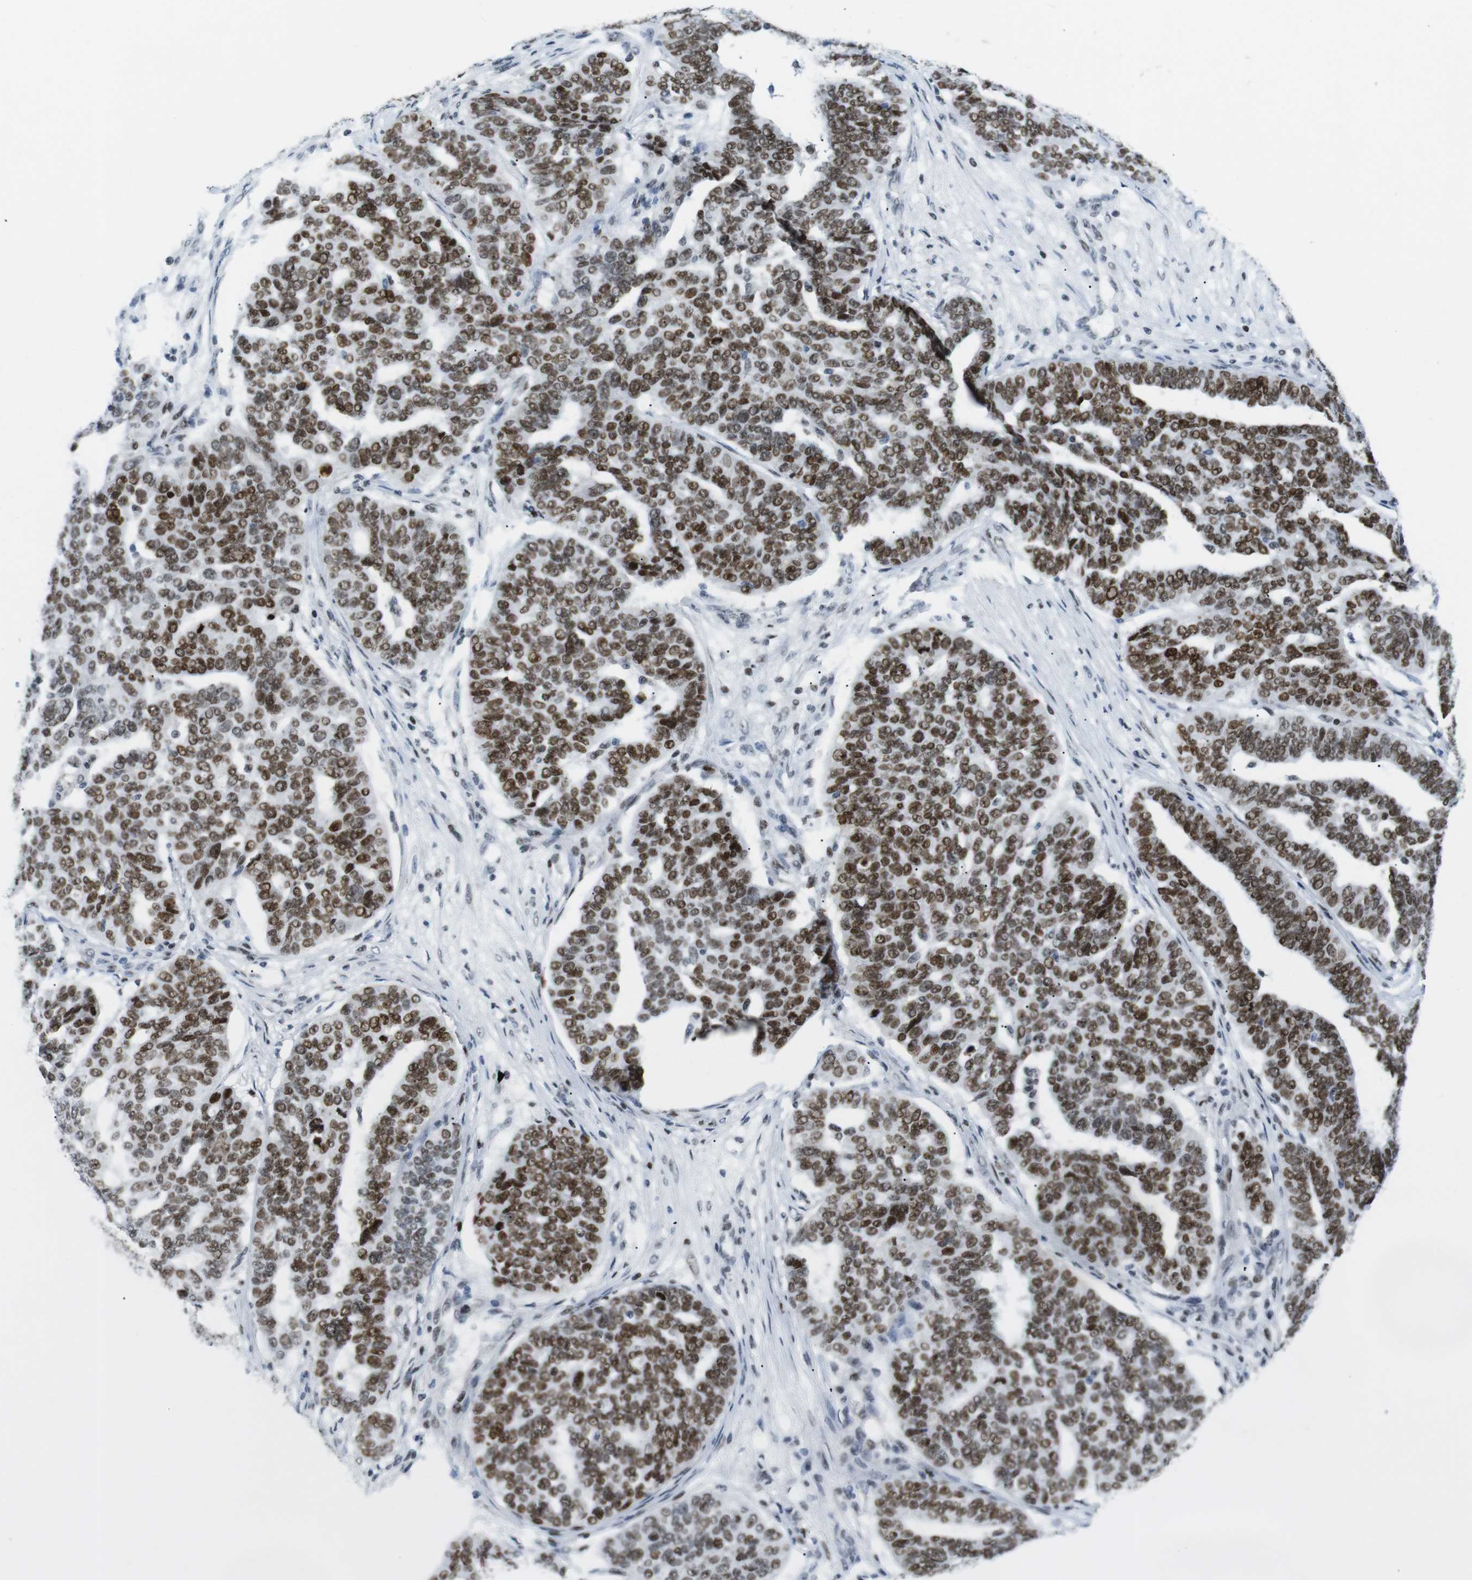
{"staining": {"intensity": "moderate", "quantity": ">75%", "location": "nuclear"}, "tissue": "ovarian cancer", "cell_type": "Tumor cells", "image_type": "cancer", "snomed": [{"axis": "morphology", "description": "Cystadenocarcinoma, serous, NOS"}, {"axis": "topography", "description": "Ovary"}], "caption": "This image exhibits ovarian cancer stained with immunohistochemistry (IHC) to label a protein in brown. The nuclear of tumor cells show moderate positivity for the protein. Nuclei are counter-stained blue.", "gene": "RIOX2", "patient": {"sex": "female", "age": 59}}